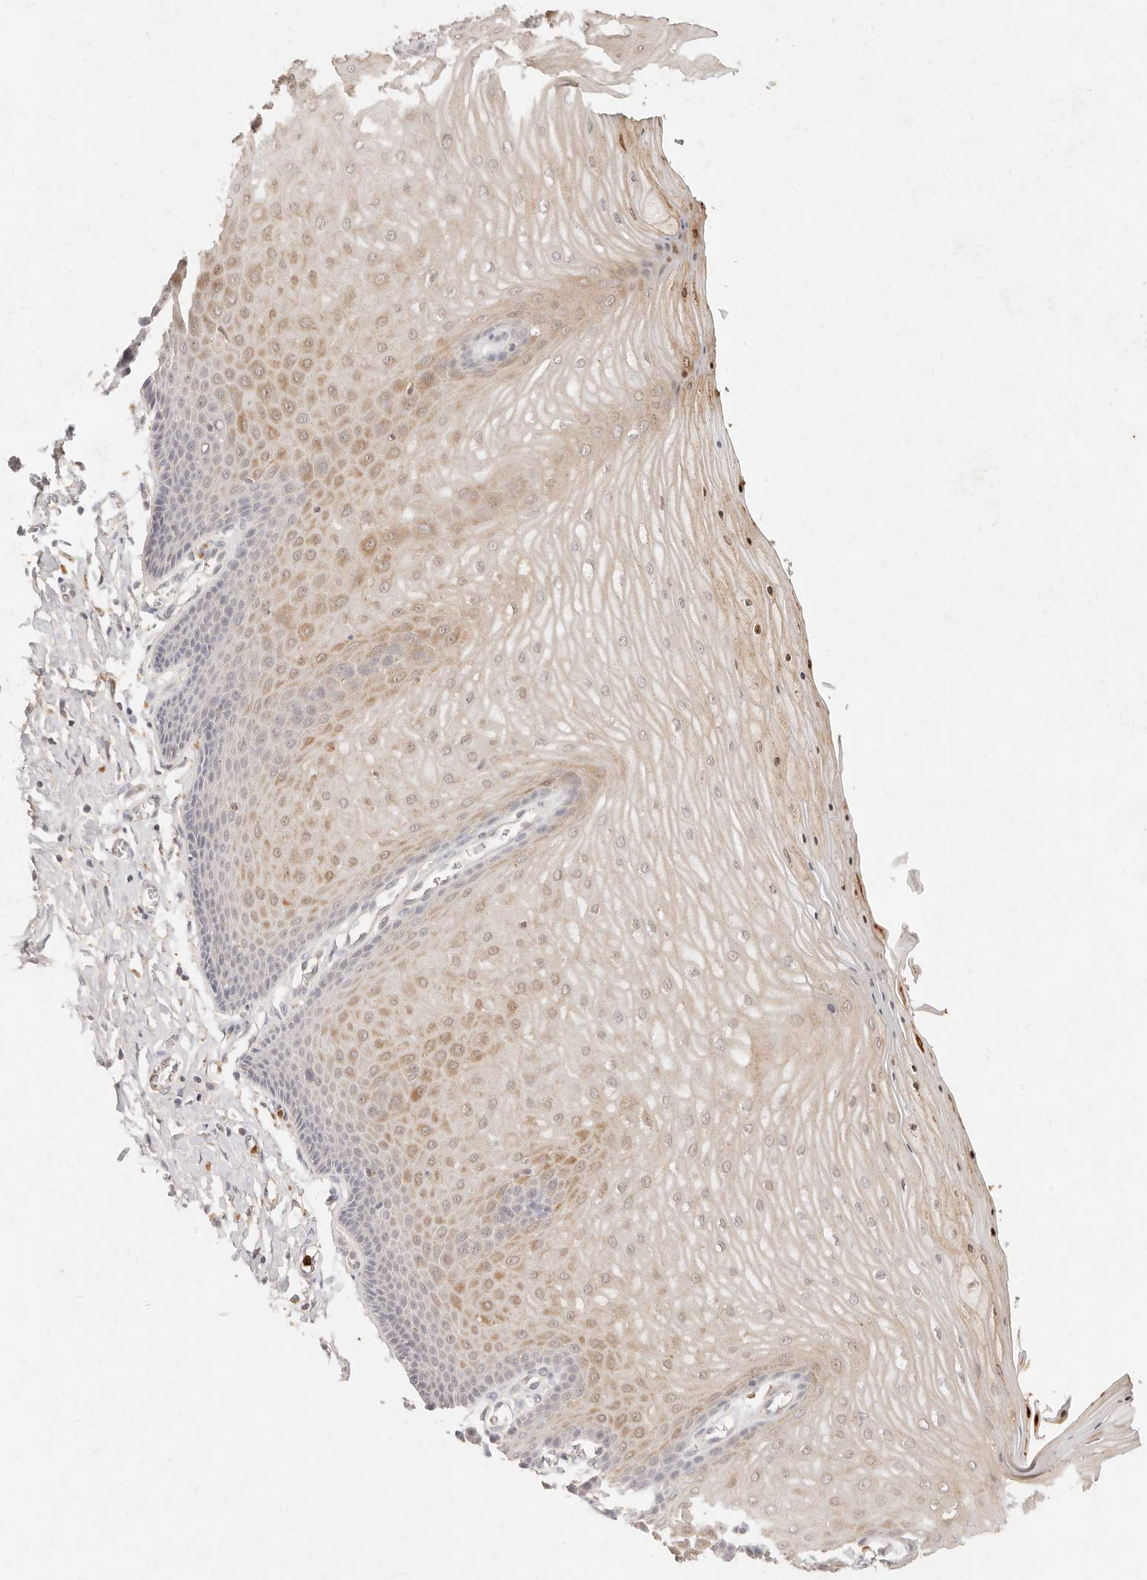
{"staining": {"intensity": "weak", "quantity": "25%-75%", "location": "cytoplasmic/membranous"}, "tissue": "cervix", "cell_type": "Glandular cells", "image_type": "normal", "snomed": [{"axis": "morphology", "description": "Normal tissue, NOS"}, {"axis": "topography", "description": "Cervix"}], "caption": "Cervix stained for a protein demonstrates weak cytoplasmic/membranous positivity in glandular cells. (brown staining indicates protein expression, while blue staining denotes nuclei).", "gene": "TMTC2", "patient": {"sex": "female", "age": 55}}